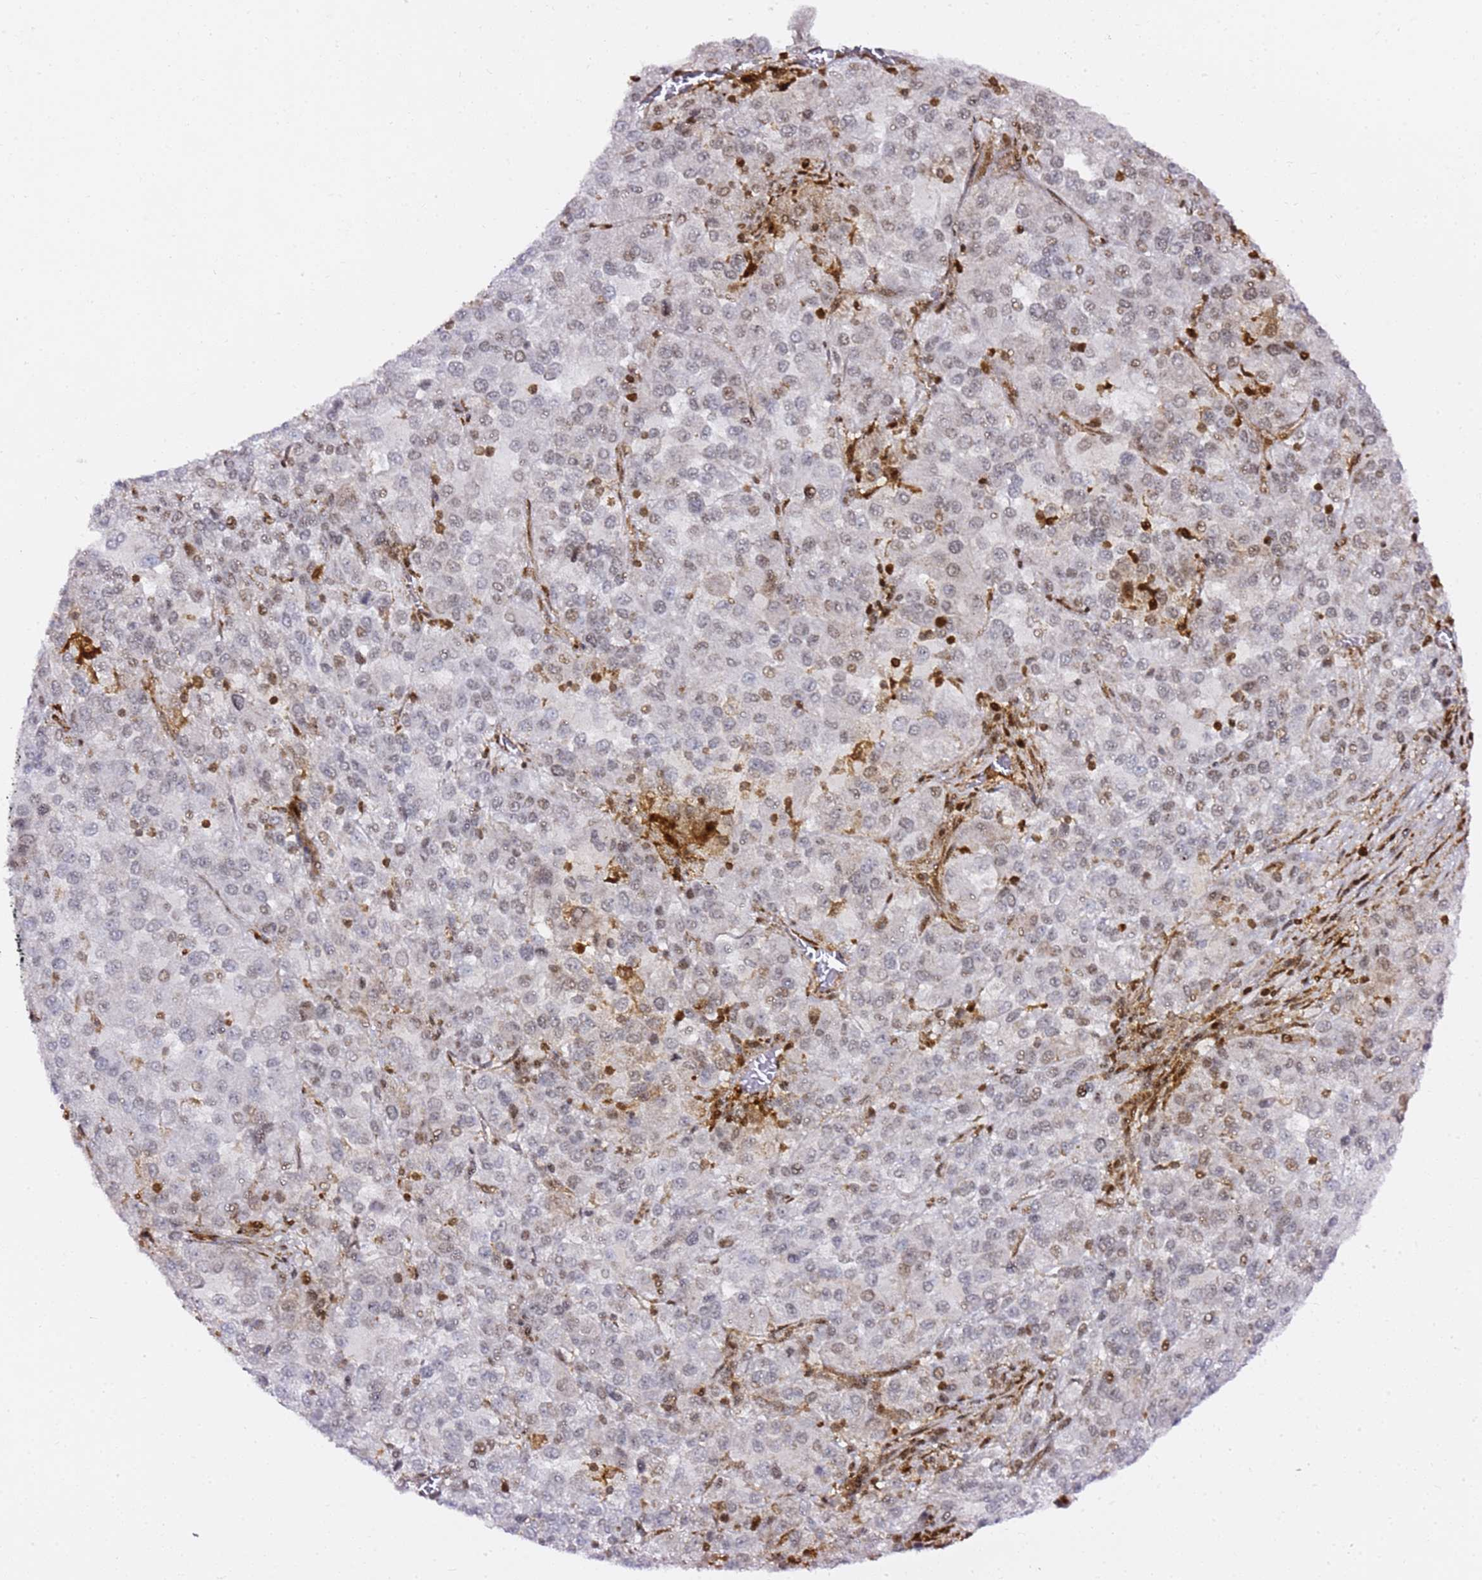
{"staining": {"intensity": "weak", "quantity": "<25%", "location": "nuclear"}, "tissue": "melanoma", "cell_type": "Tumor cells", "image_type": "cancer", "snomed": [{"axis": "morphology", "description": "Malignant melanoma, Metastatic site"}, {"axis": "topography", "description": "Lung"}], "caption": "Tumor cells show no significant protein staining in melanoma.", "gene": "GBP2", "patient": {"sex": "male", "age": 64}}